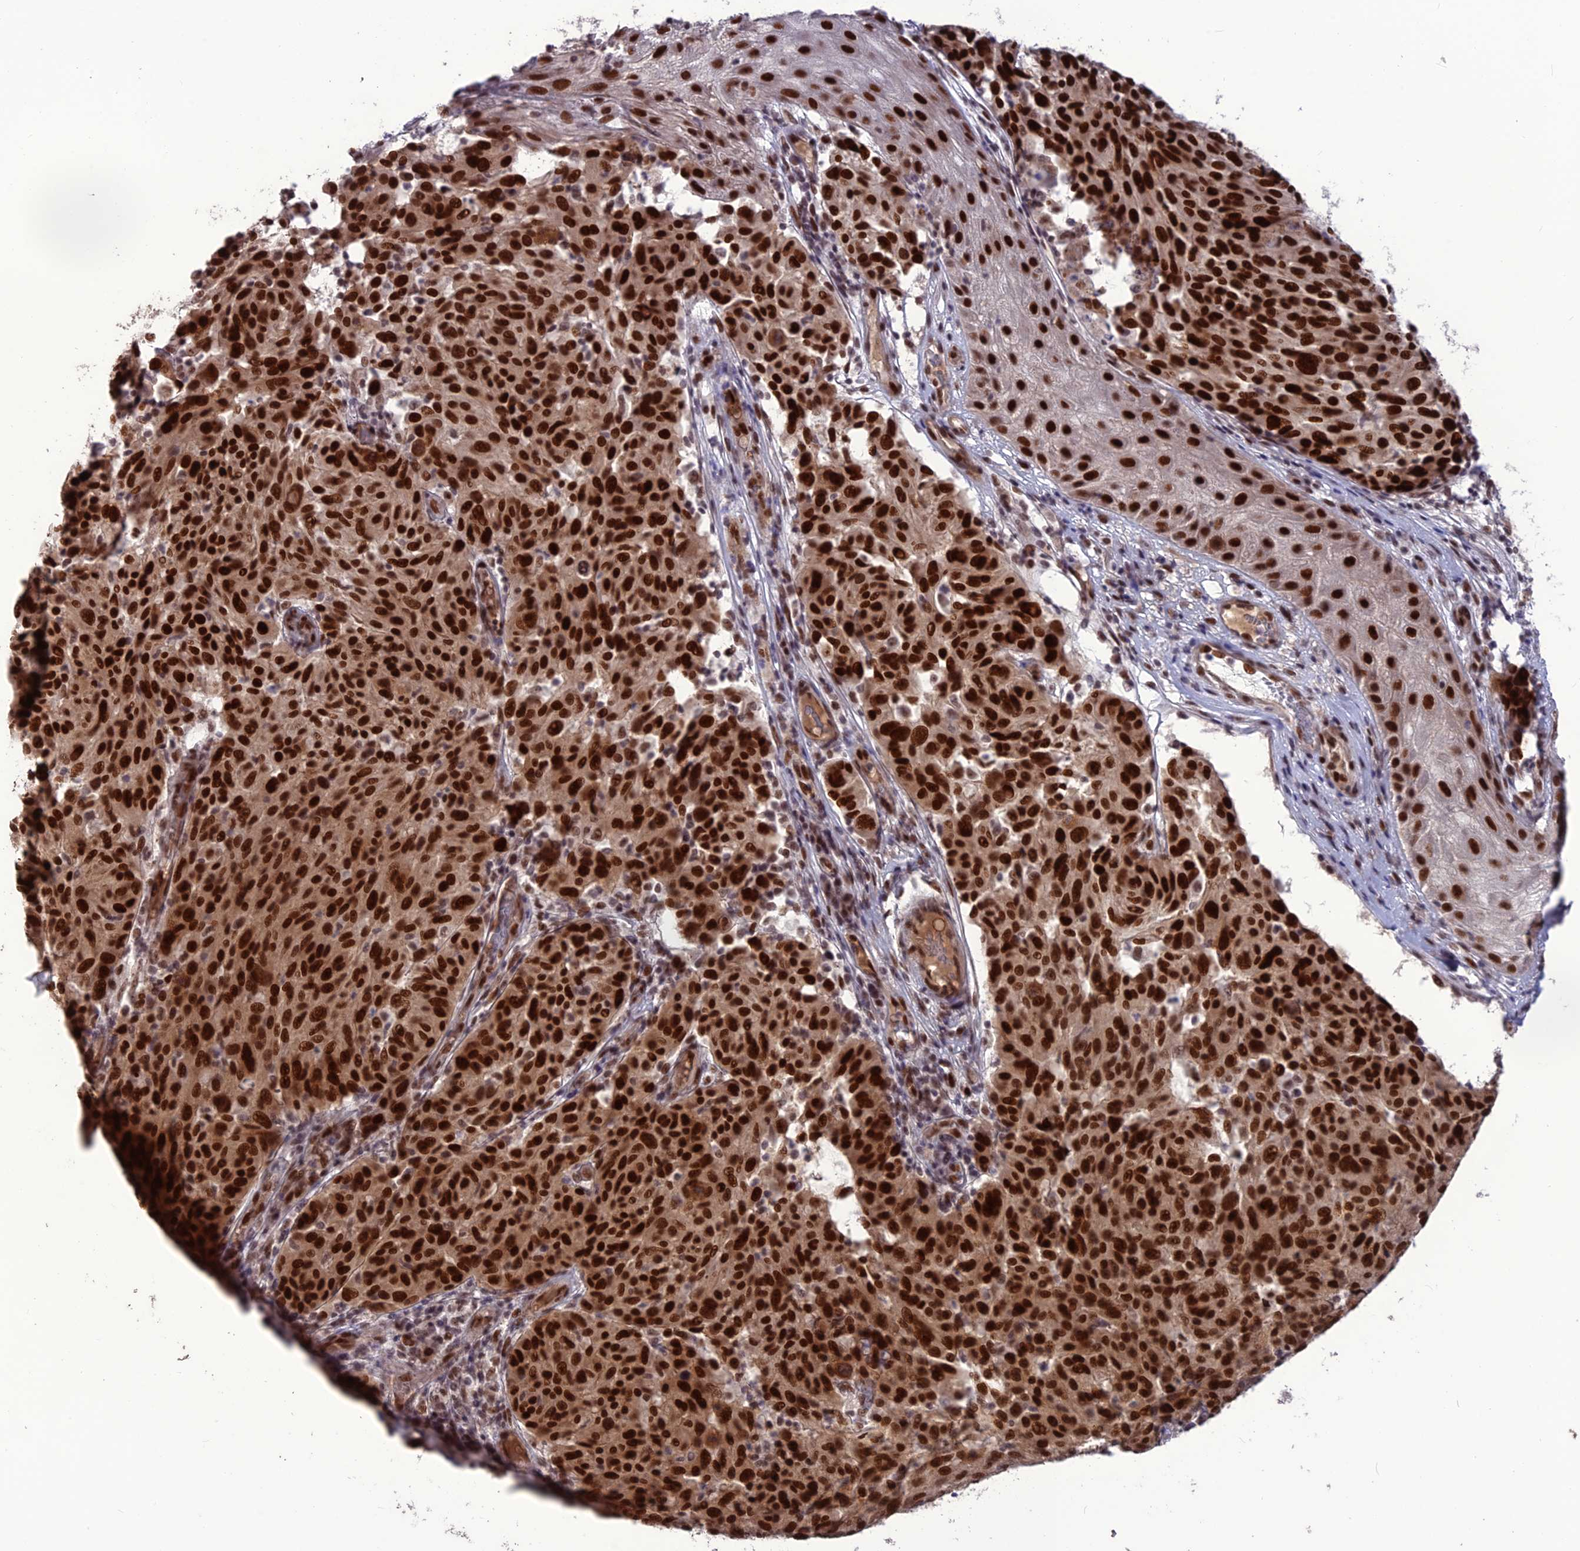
{"staining": {"intensity": "strong", "quantity": ">75%", "location": "nuclear"}, "tissue": "melanoma", "cell_type": "Tumor cells", "image_type": "cancer", "snomed": [{"axis": "morphology", "description": "Malignant melanoma, NOS"}, {"axis": "topography", "description": "Skin"}], "caption": "A histopathology image of melanoma stained for a protein shows strong nuclear brown staining in tumor cells.", "gene": "DIS3", "patient": {"sex": "male", "age": 53}}